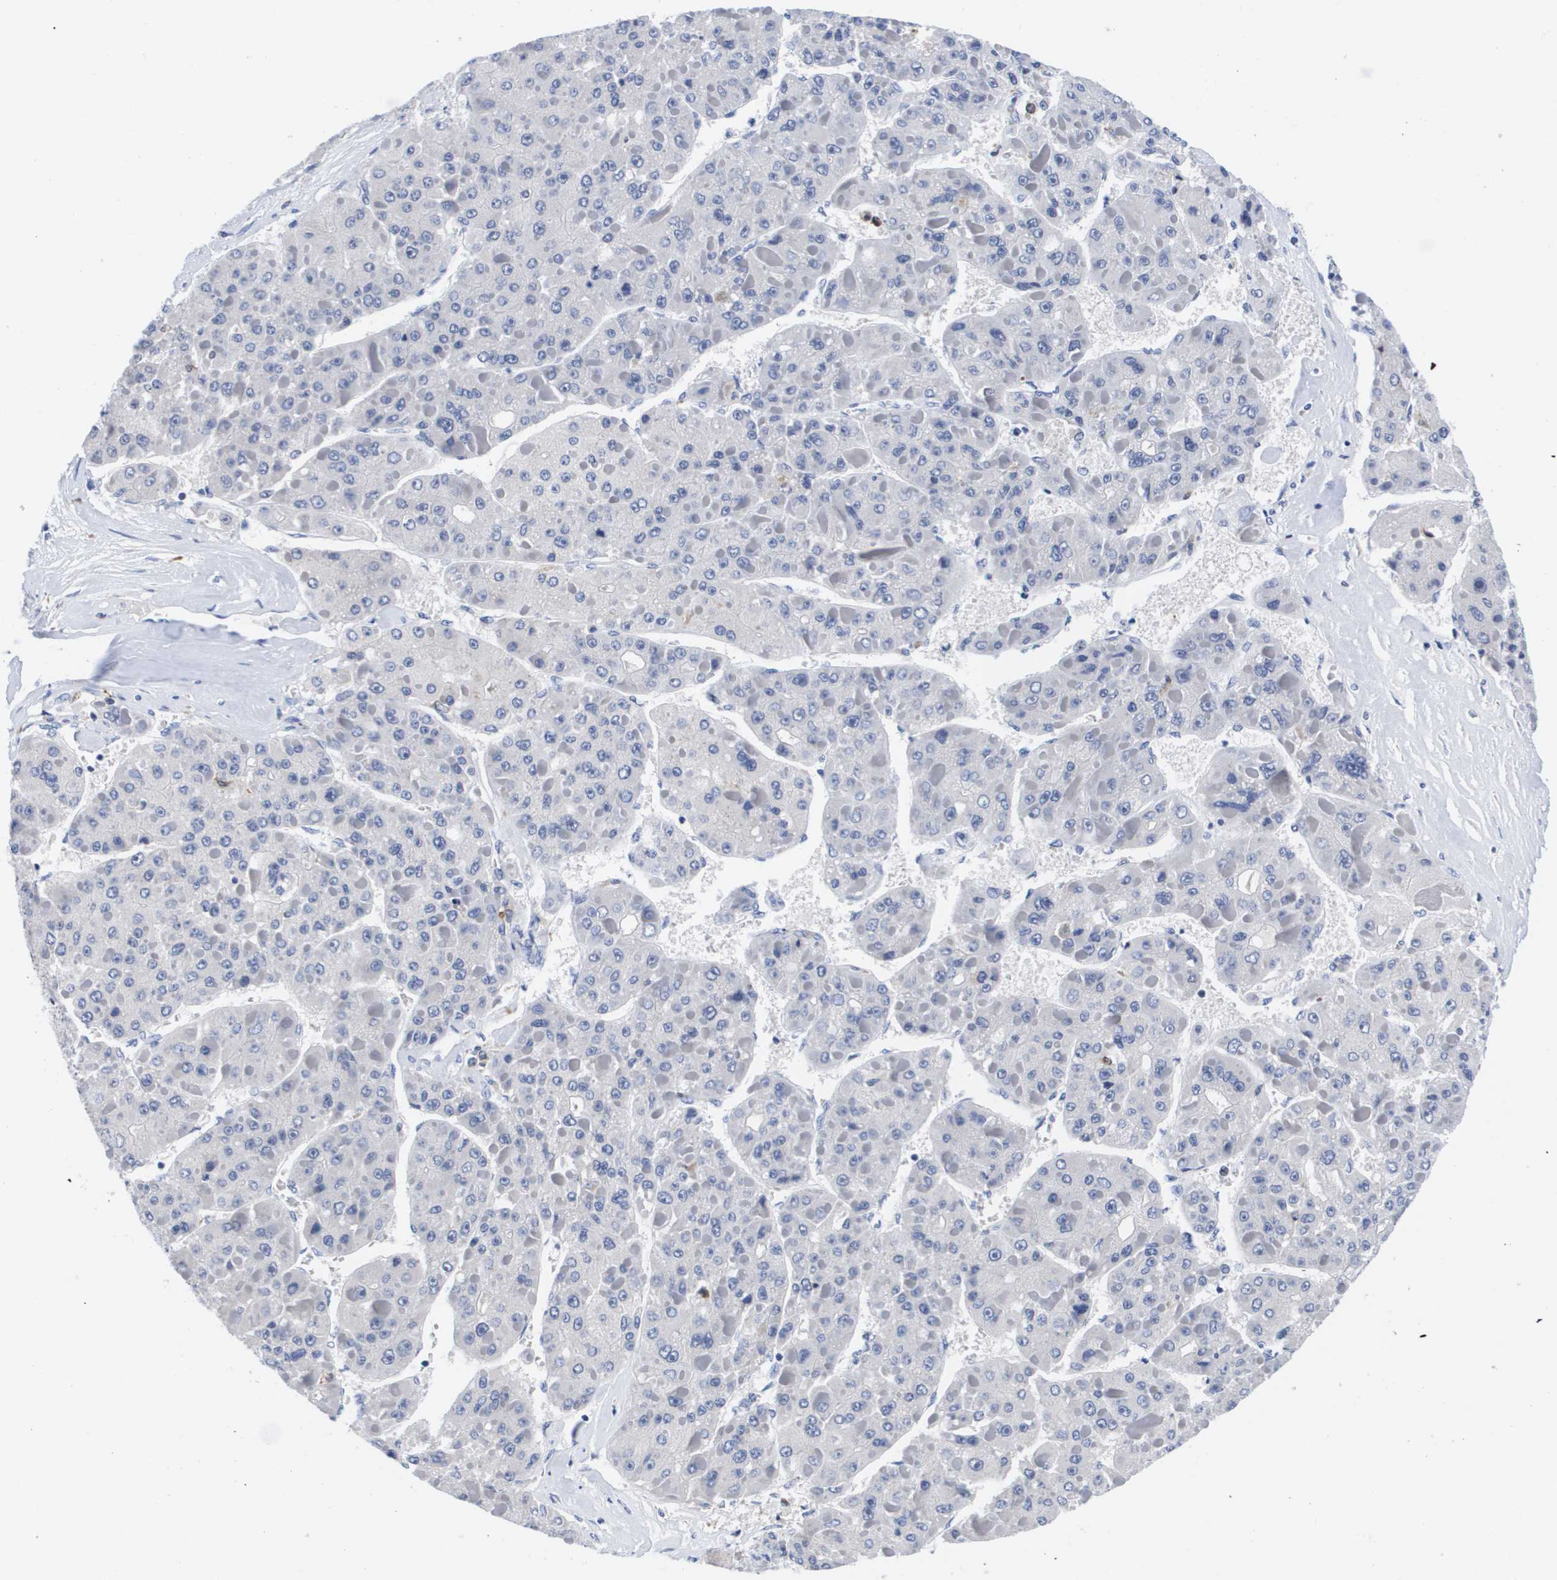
{"staining": {"intensity": "negative", "quantity": "none", "location": "none"}, "tissue": "liver cancer", "cell_type": "Tumor cells", "image_type": "cancer", "snomed": [{"axis": "morphology", "description": "Carcinoma, Hepatocellular, NOS"}, {"axis": "topography", "description": "Liver"}], "caption": "An IHC photomicrograph of liver cancer (hepatocellular carcinoma) is shown. There is no staining in tumor cells of liver cancer (hepatocellular carcinoma). Brightfield microscopy of immunohistochemistry stained with DAB (3,3'-diaminobenzidine) (brown) and hematoxylin (blue), captured at high magnification.", "gene": "HMOX1", "patient": {"sex": "female", "age": 73}}